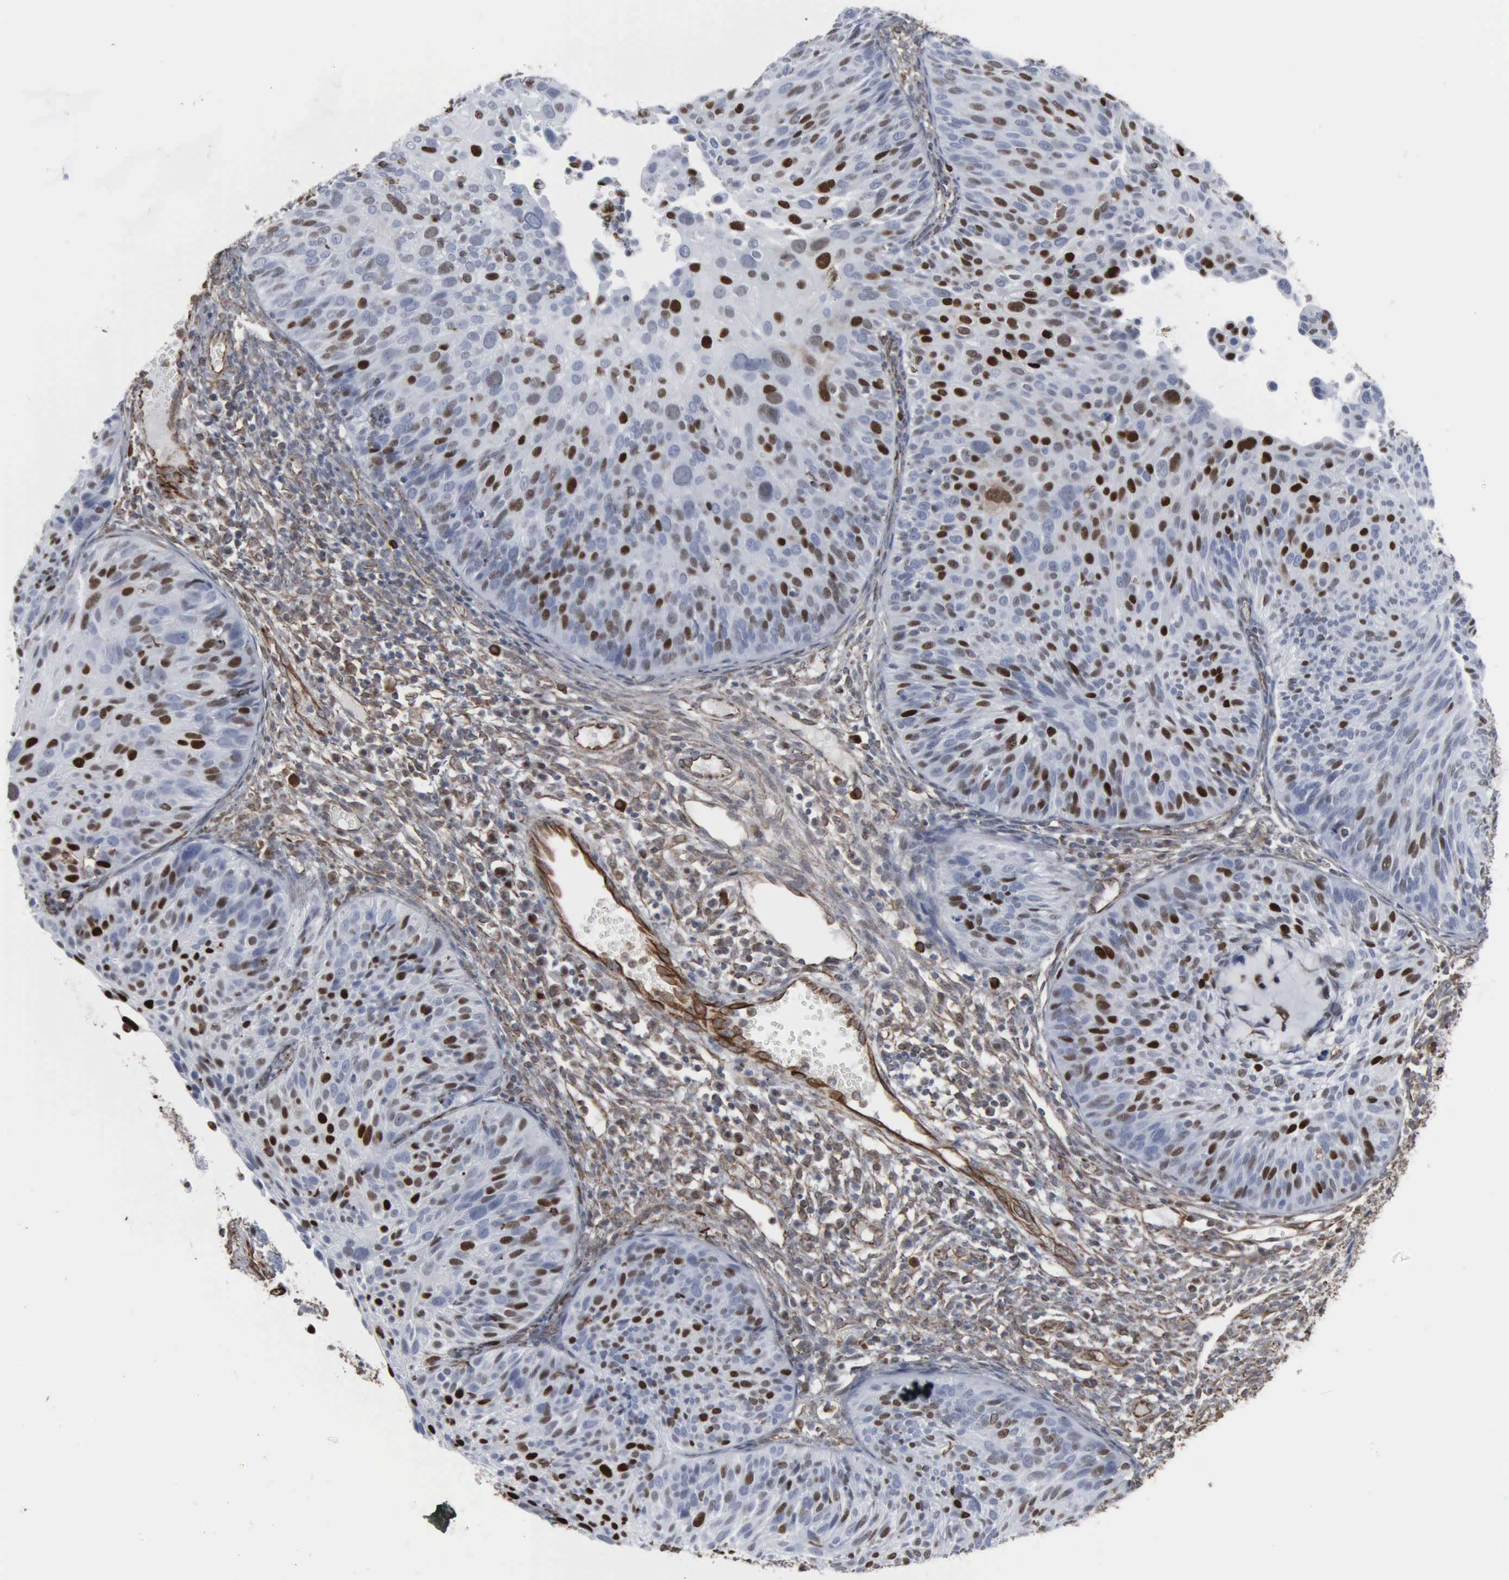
{"staining": {"intensity": "moderate", "quantity": "25%-75%", "location": "nuclear"}, "tissue": "cervical cancer", "cell_type": "Tumor cells", "image_type": "cancer", "snomed": [{"axis": "morphology", "description": "Squamous cell carcinoma, NOS"}, {"axis": "topography", "description": "Cervix"}], "caption": "An immunohistochemistry (IHC) image of neoplastic tissue is shown. Protein staining in brown shows moderate nuclear positivity in squamous cell carcinoma (cervical) within tumor cells.", "gene": "CCNE1", "patient": {"sex": "female", "age": 36}}